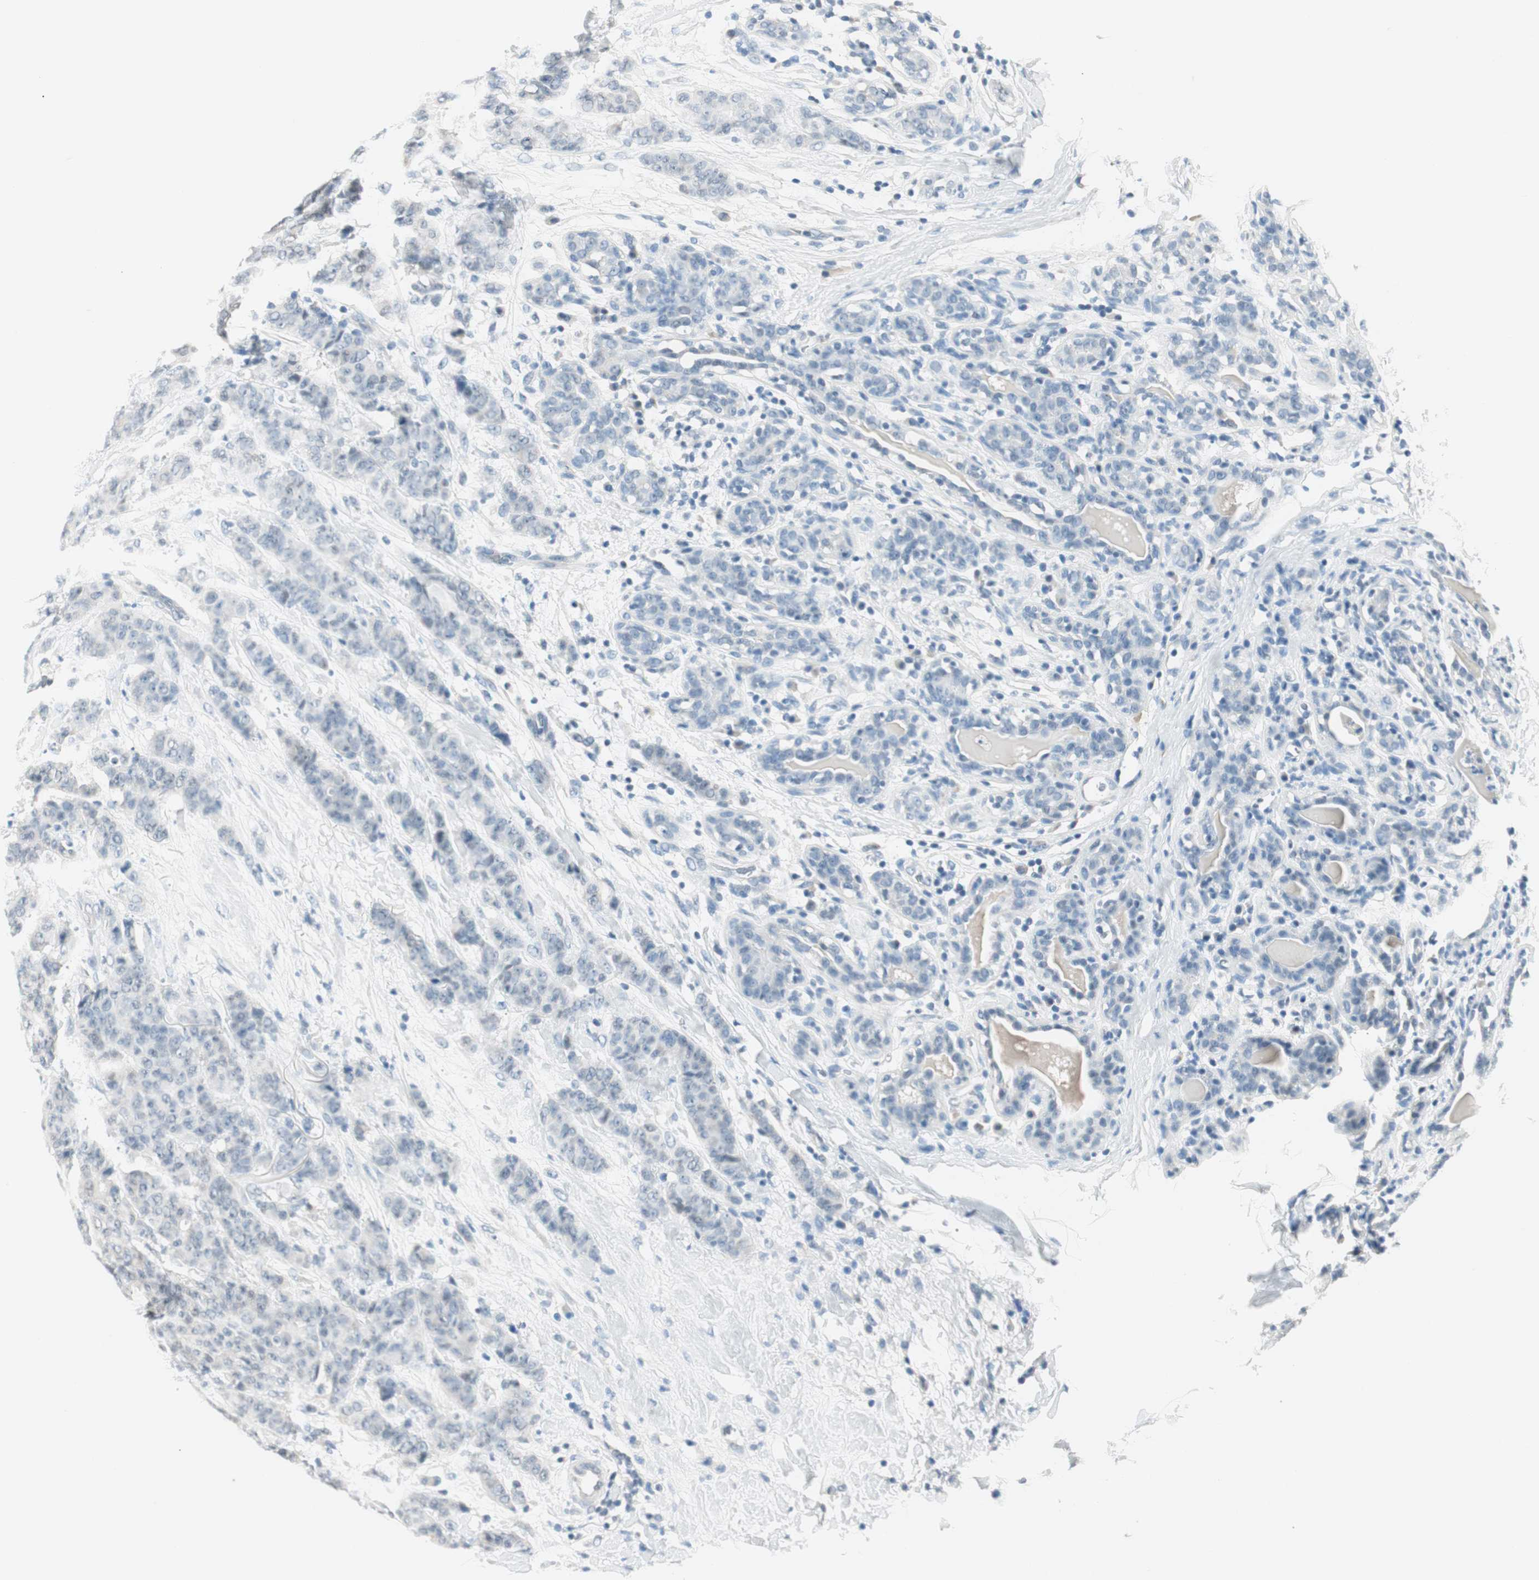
{"staining": {"intensity": "negative", "quantity": "none", "location": "none"}, "tissue": "breast cancer", "cell_type": "Tumor cells", "image_type": "cancer", "snomed": [{"axis": "morphology", "description": "Duct carcinoma"}, {"axis": "topography", "description": "Breast"}], "caption": "Infiltrating ductal carcinoma (breast) stained for a protein using IHC displays no positivity tumor cells.", "gene": "HOXB13", "patient": {"sex": "female", "age": 40}}